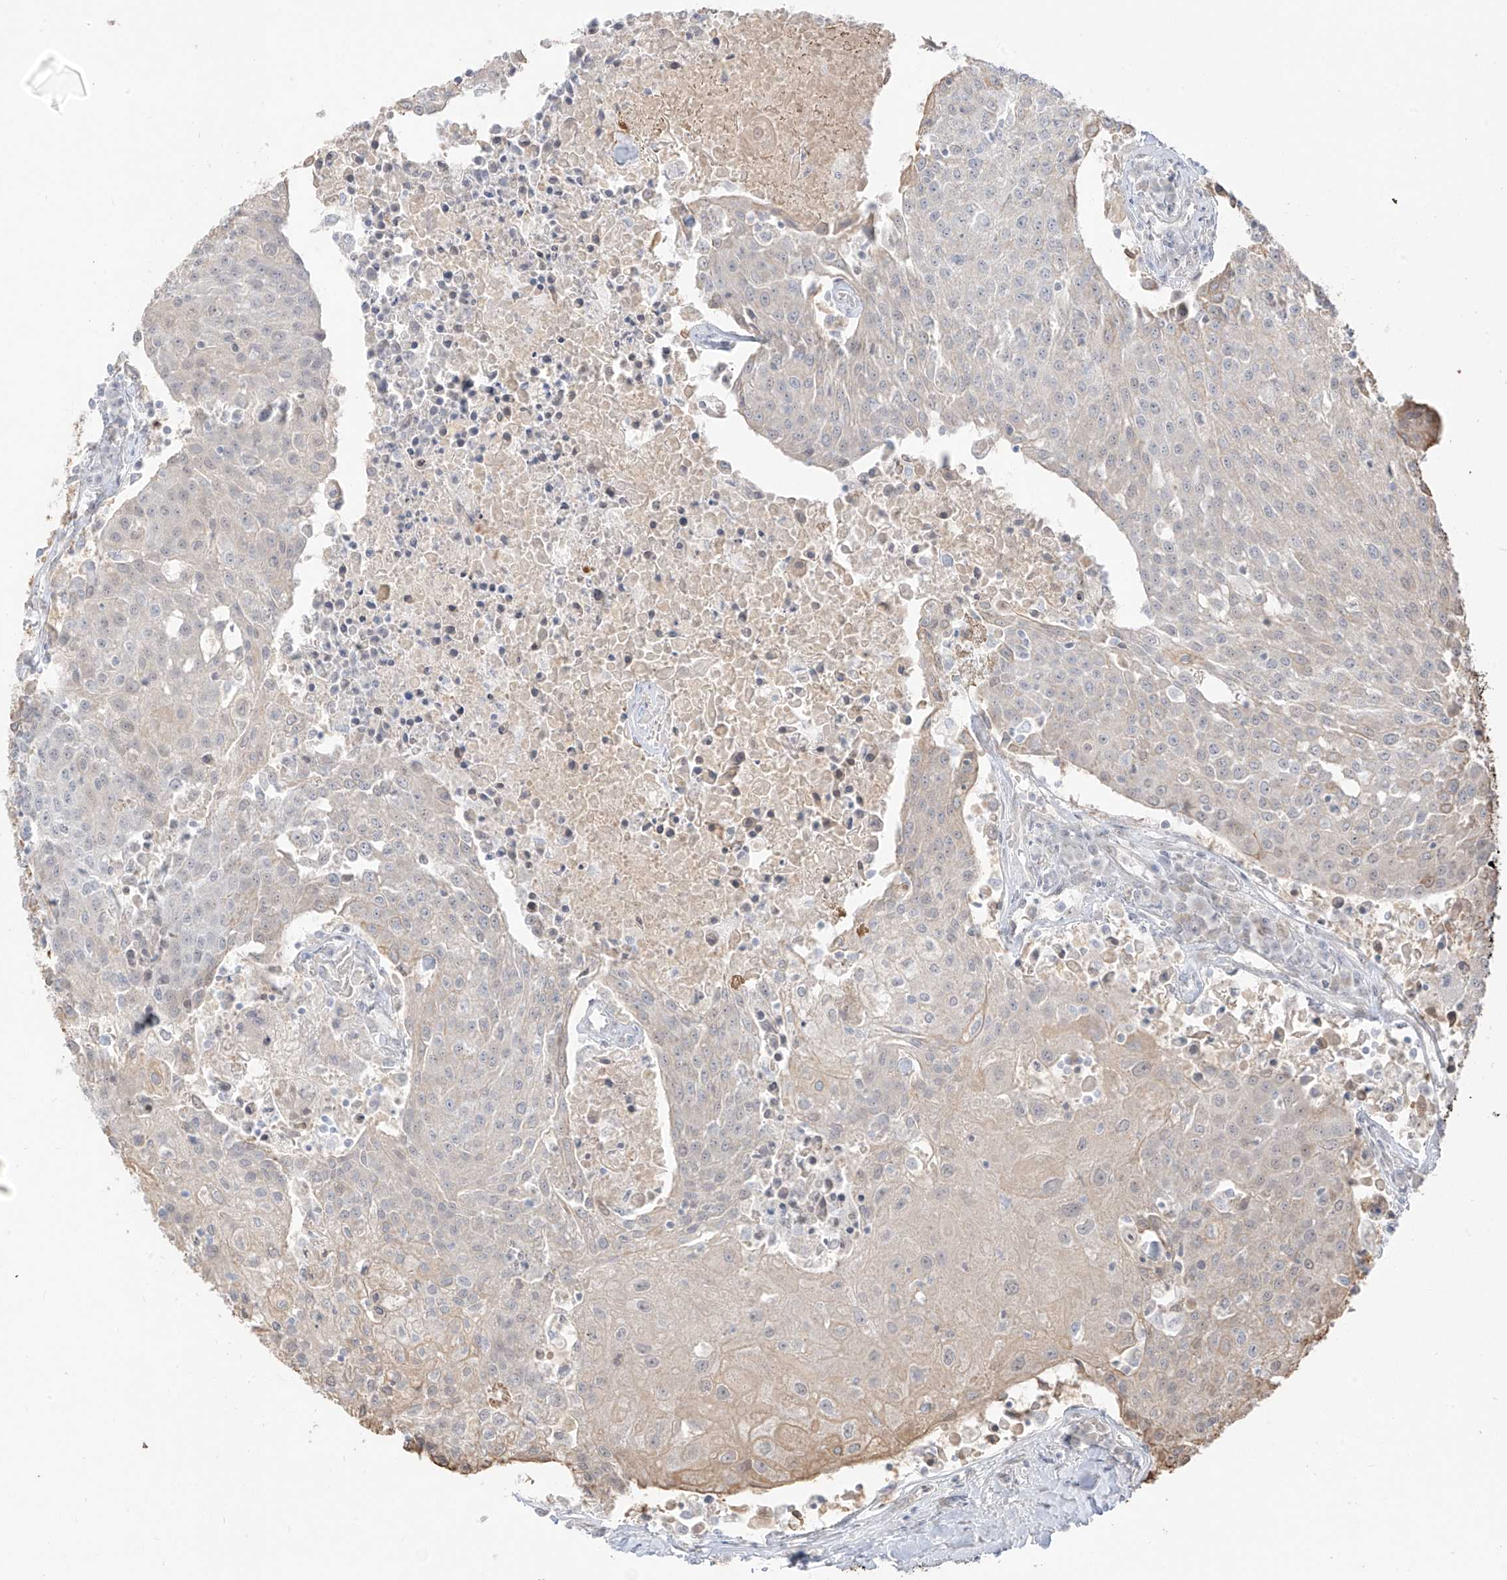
{"staining": {"intensity": "weak", "quantity": "<25%", "location": "cytoplasmic/membranous"}, "tissue": "urothelial cancer", "cell_type": "Tumor cells", "image_type": "cancer", "snomed": [{"axis": "morphology", "description": "Urothelial carcinoma, High grade"}, {"axis": "topography", "description": "Urinary bladder"}], "caption": "High magnification brightfield microscopy of urothelial cancer stained with DAB (brown) and counterstained with hematoxylin (blue): tumor cells show no significant positivity.", "gene": "ZNF774", "patient": {"sex": "female", "age": 85}}